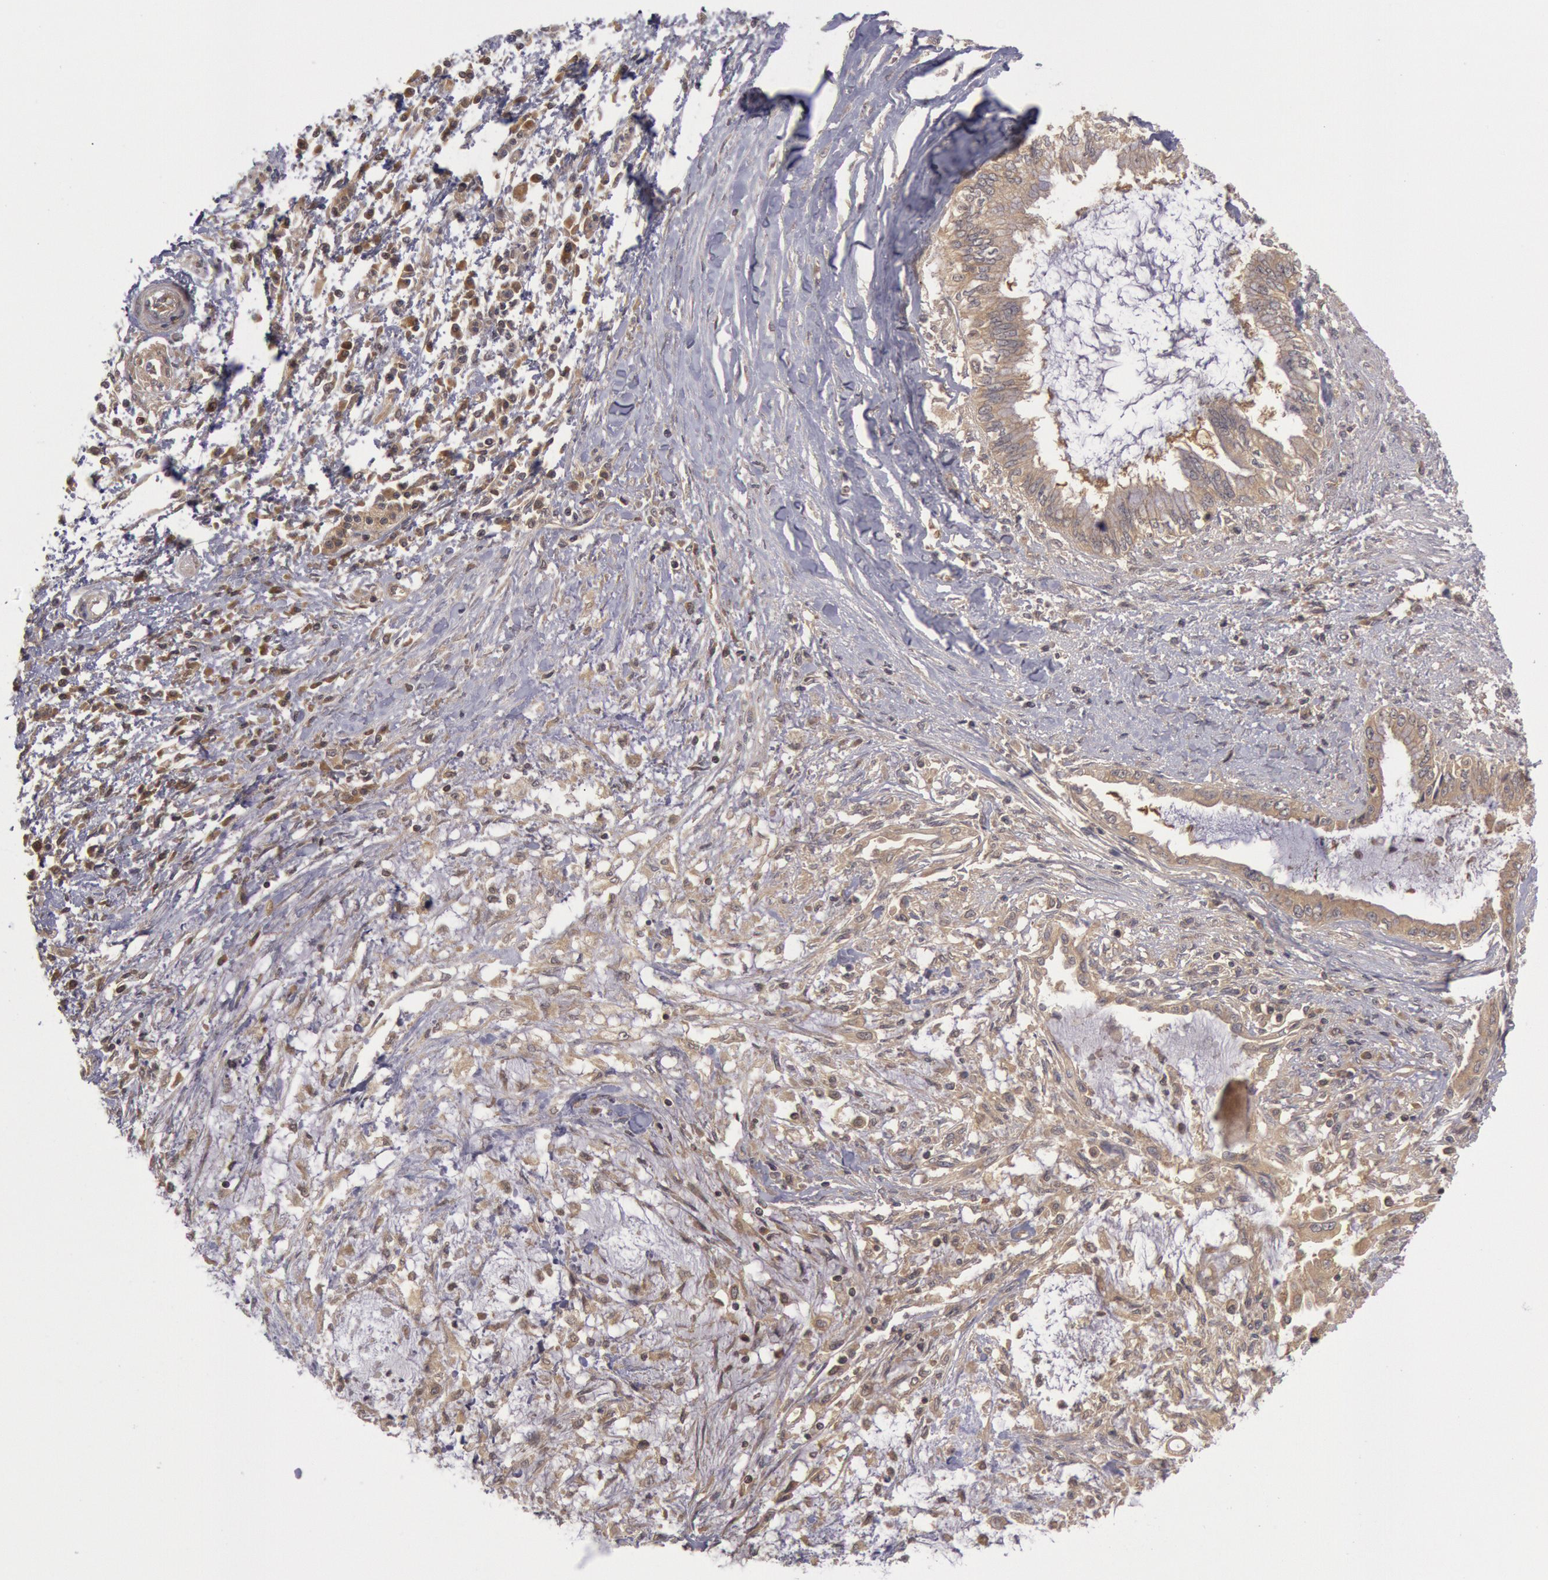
{"staining": {"intensity": "weak", "quantity": ">75%", "location": "cytoplasmic/membranous"}, "tissue": "pancreatic cancer", "cell_type": "Tumor cells", "image_type": "cancer", "snomed": [{"axis": "morphology", "description": "Adenocarcinoma, NOS"}, {"axis": "topography", "description": "Pancreas"}], "caption": "Protein expression analysis of human pancreatic adenocarcinoma reveals weak cytoplasmic/membranous expression in approximately >75% of tumor cells.", "gene": "BRAF", "patient": {"sex": "female", "age": 64}}